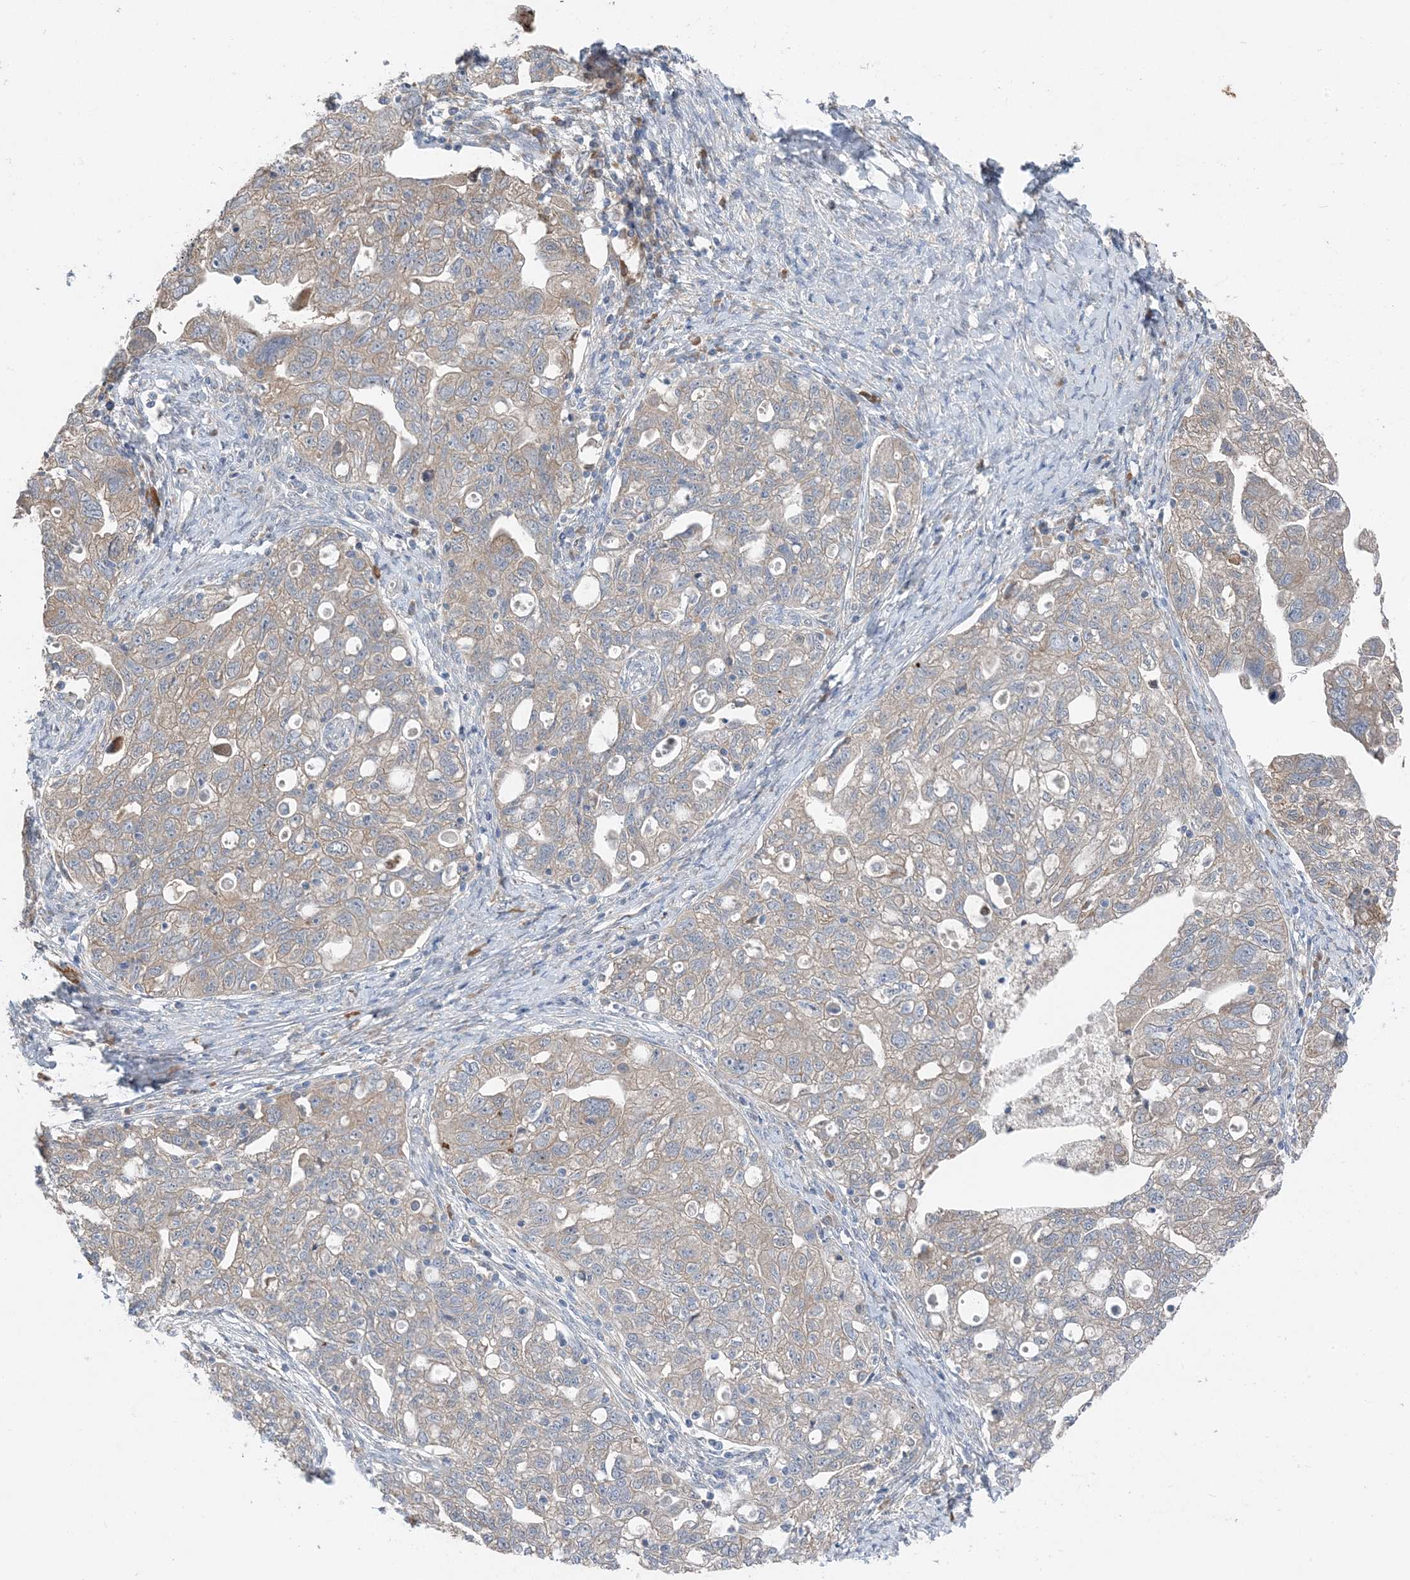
{"staining": {"intensity": "weak", "quantity": "<25%", "location": "cytoplasmic/membranous"}, "tissue": "ovarian cancer", "cell_type": "Tumor cells", "image_type": "cancer", "snomed": [{"axis": "morphology", "description": "Carcinoma, NOS"}, {"axis": "morphology", "description": "Cystadenocarcinoma, serous, NOS"}, {"axis": "topography", "description": "Ovary"}], "caption": "Immunohistochemistry (IHC) of ovarian serous cystadenocarcinoma exhibits no positivity in tumor cells.", "gene": "DHX30", "patient": {"sex": "female", "age": 69}}